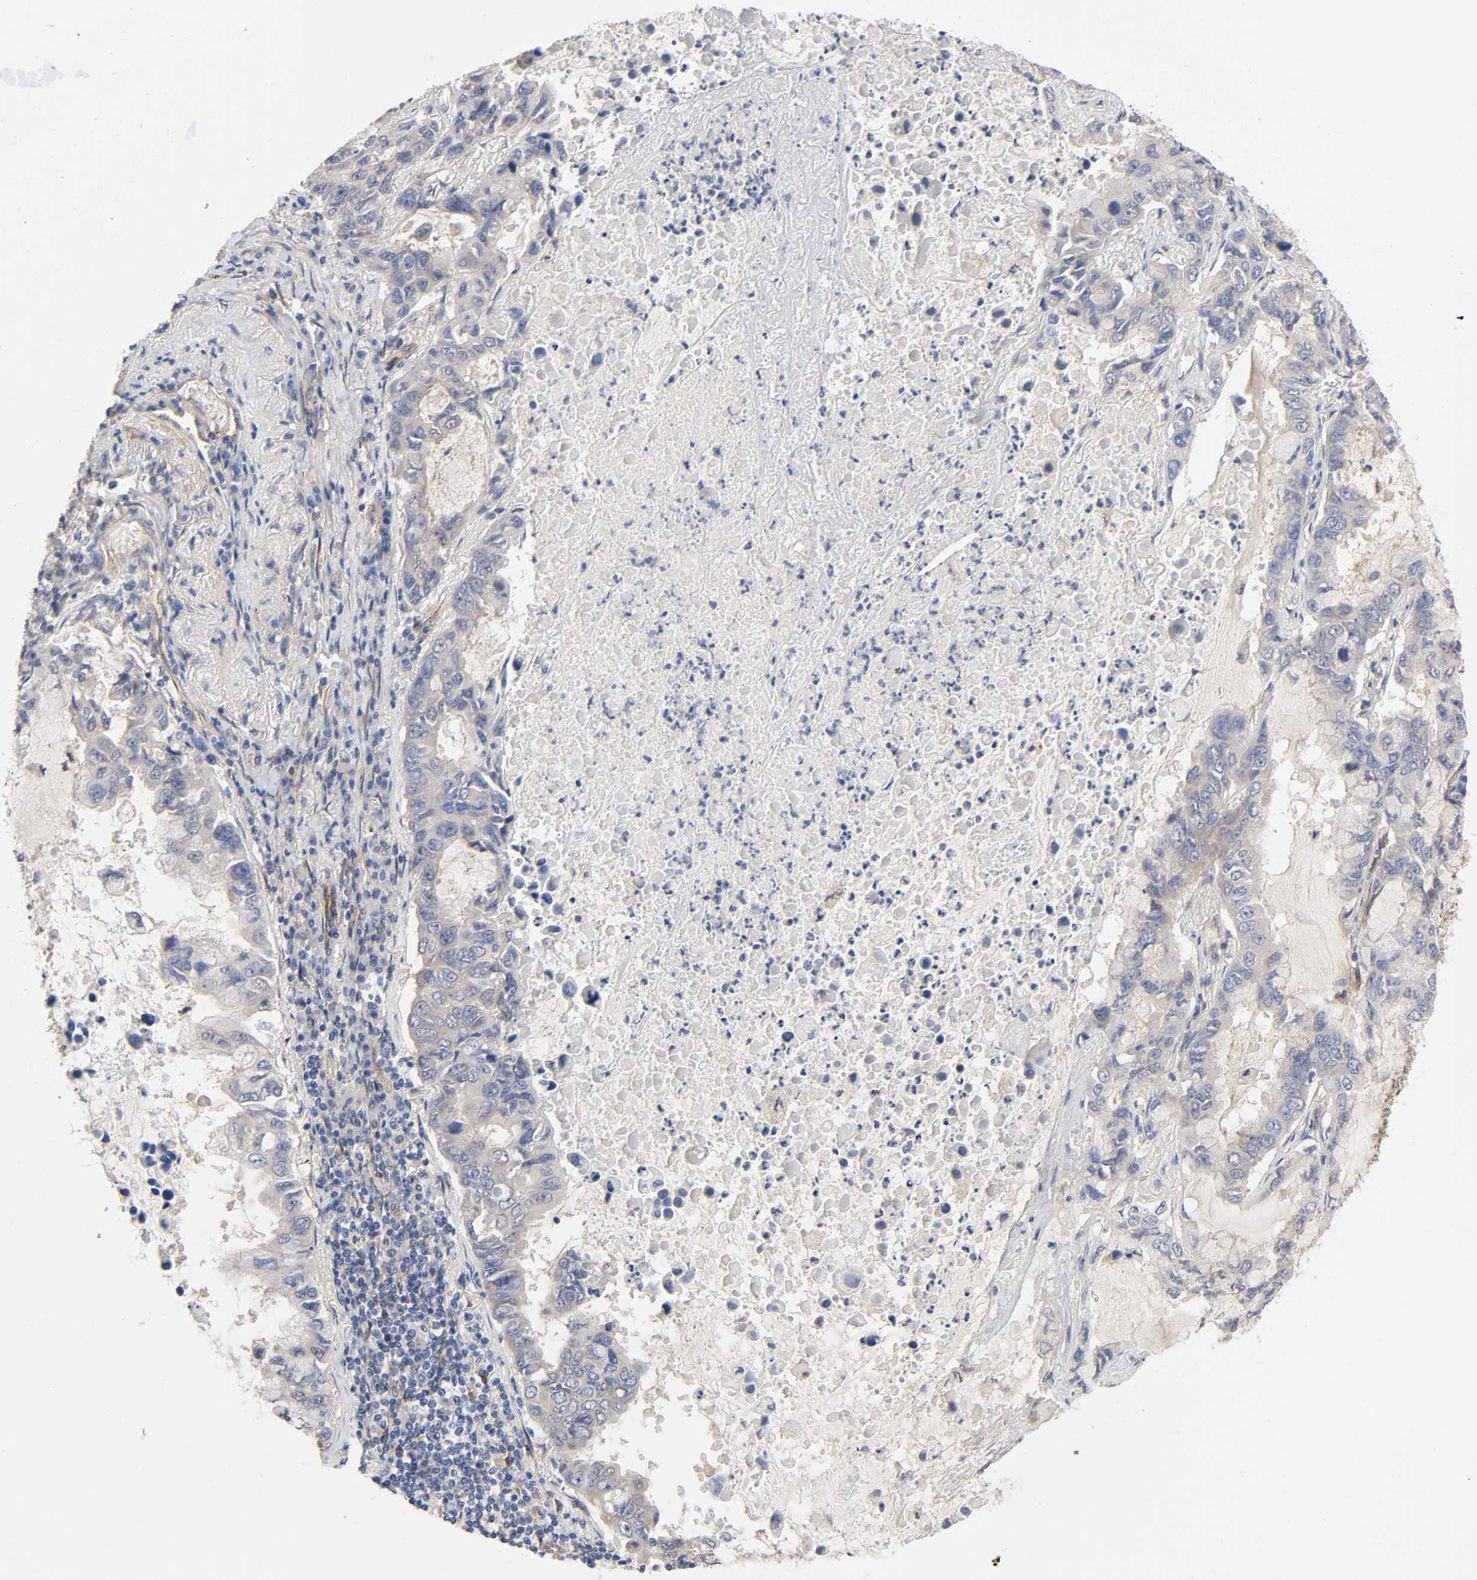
{"staining": {"intensity": "negative", "quantity": "none", "location": "none"}, "tissue": "lung cancer", "cell_type": "Tumor cells", "image_type": "cancer", "snomed": [{"axis": "morphology", "description": "Adenocarcinoma, NOS"}, {"axis": "topography", "description": "Lung"}], "caption": "Lung cancer stained for a protein using IHC shows no positivity tumor cells.", "gene": "RAB13", "patient": {"sex": "male", "age": 64}}